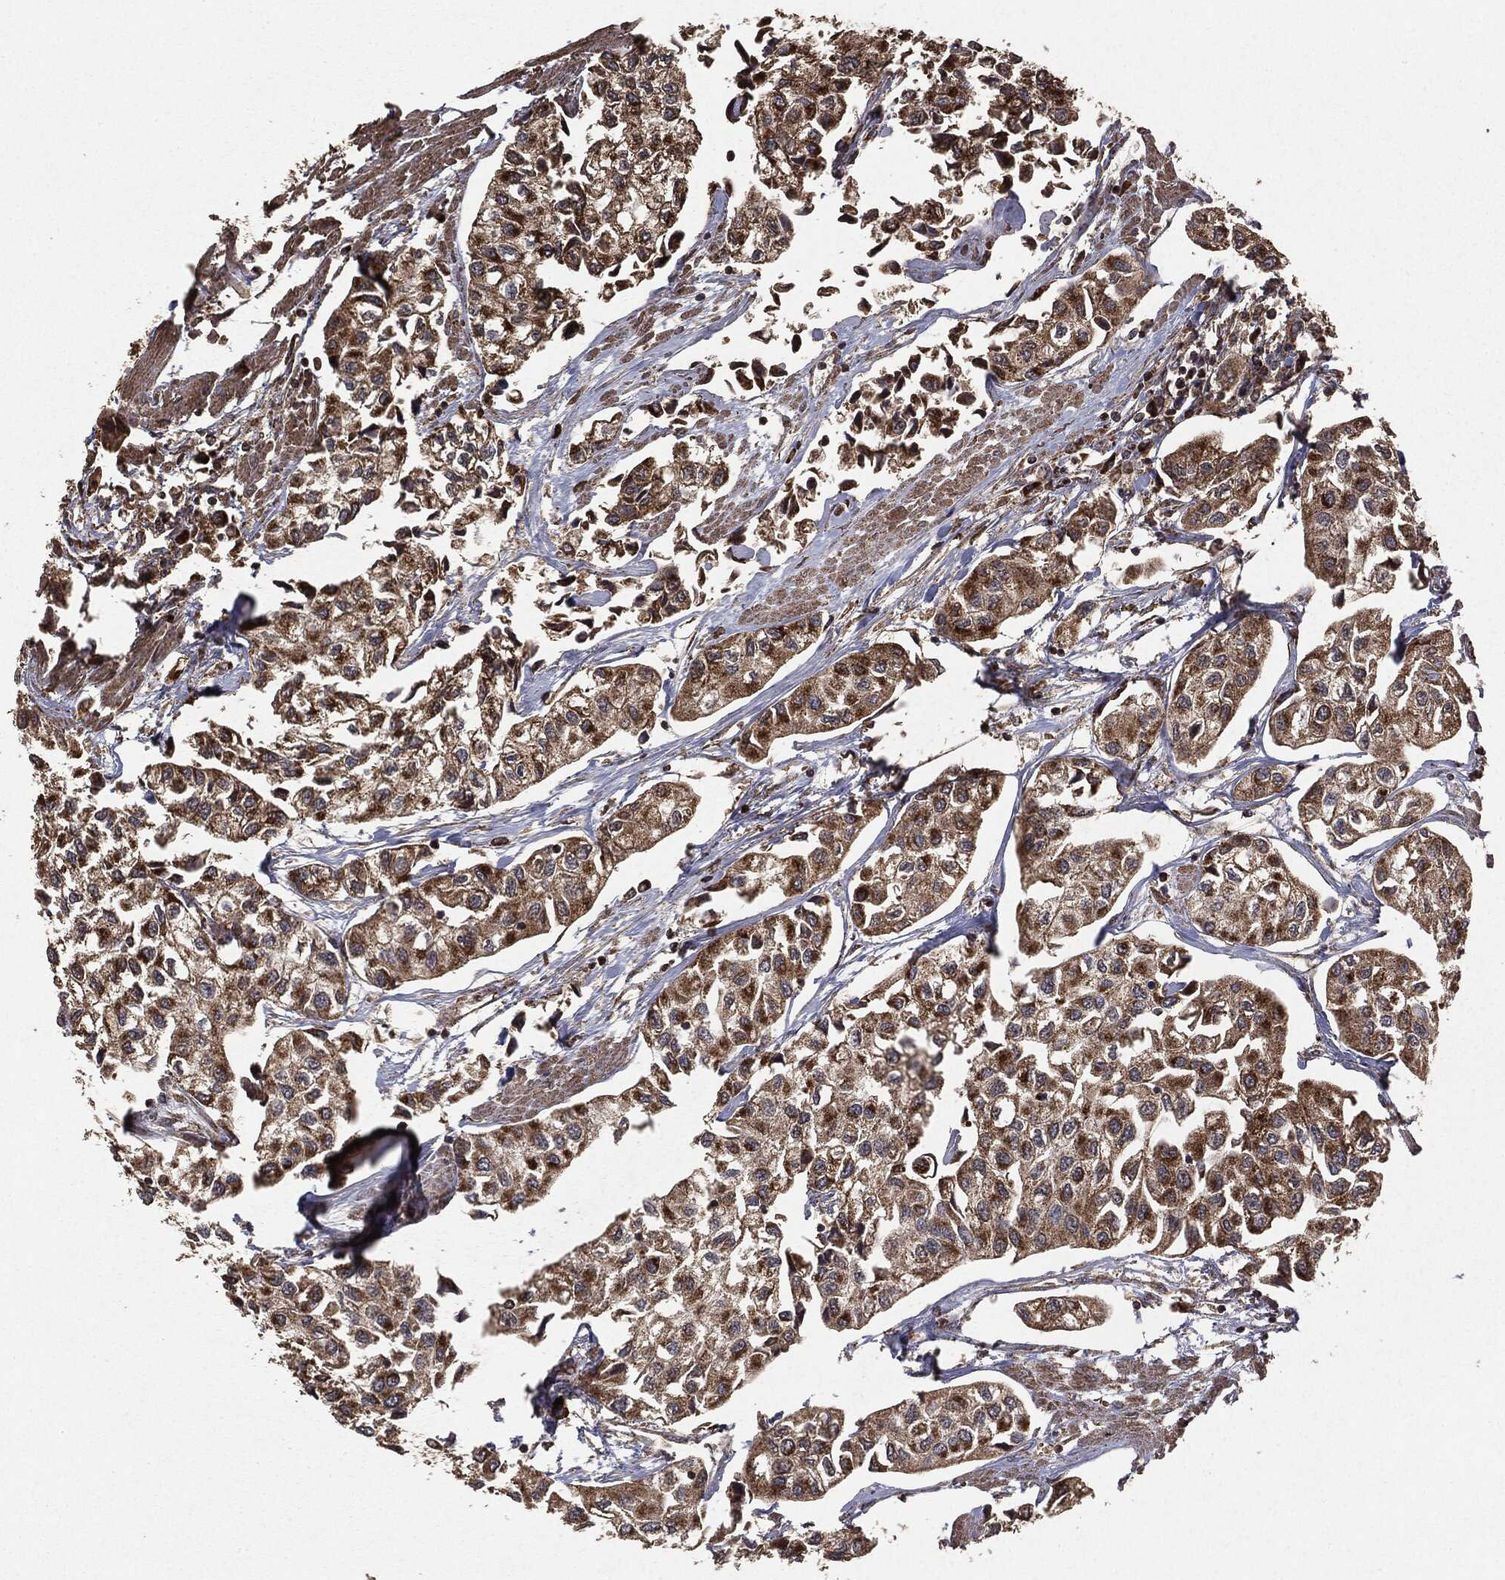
{"staining": {"intensity": "moderate", "quantity": ">75%", "location": "cytoplasmic/membranous"}, "tissue": "urothelial cancer", "cell_type": "Tumor cells", "image_type": "cancer", "snomed": [{"axis": "morphology", "description": "Urothelial carcinoma, High grade"}, {"axis": "topography", "description": "Urinary bladder"}], "caption": "A micrograph of urothelial cancer stained for a protein exhibits moderate cytoplasmic/membranous brown staining in tumor cells.", "gene": "MTOR", "patient": {"sex": "male", "age": 73}}